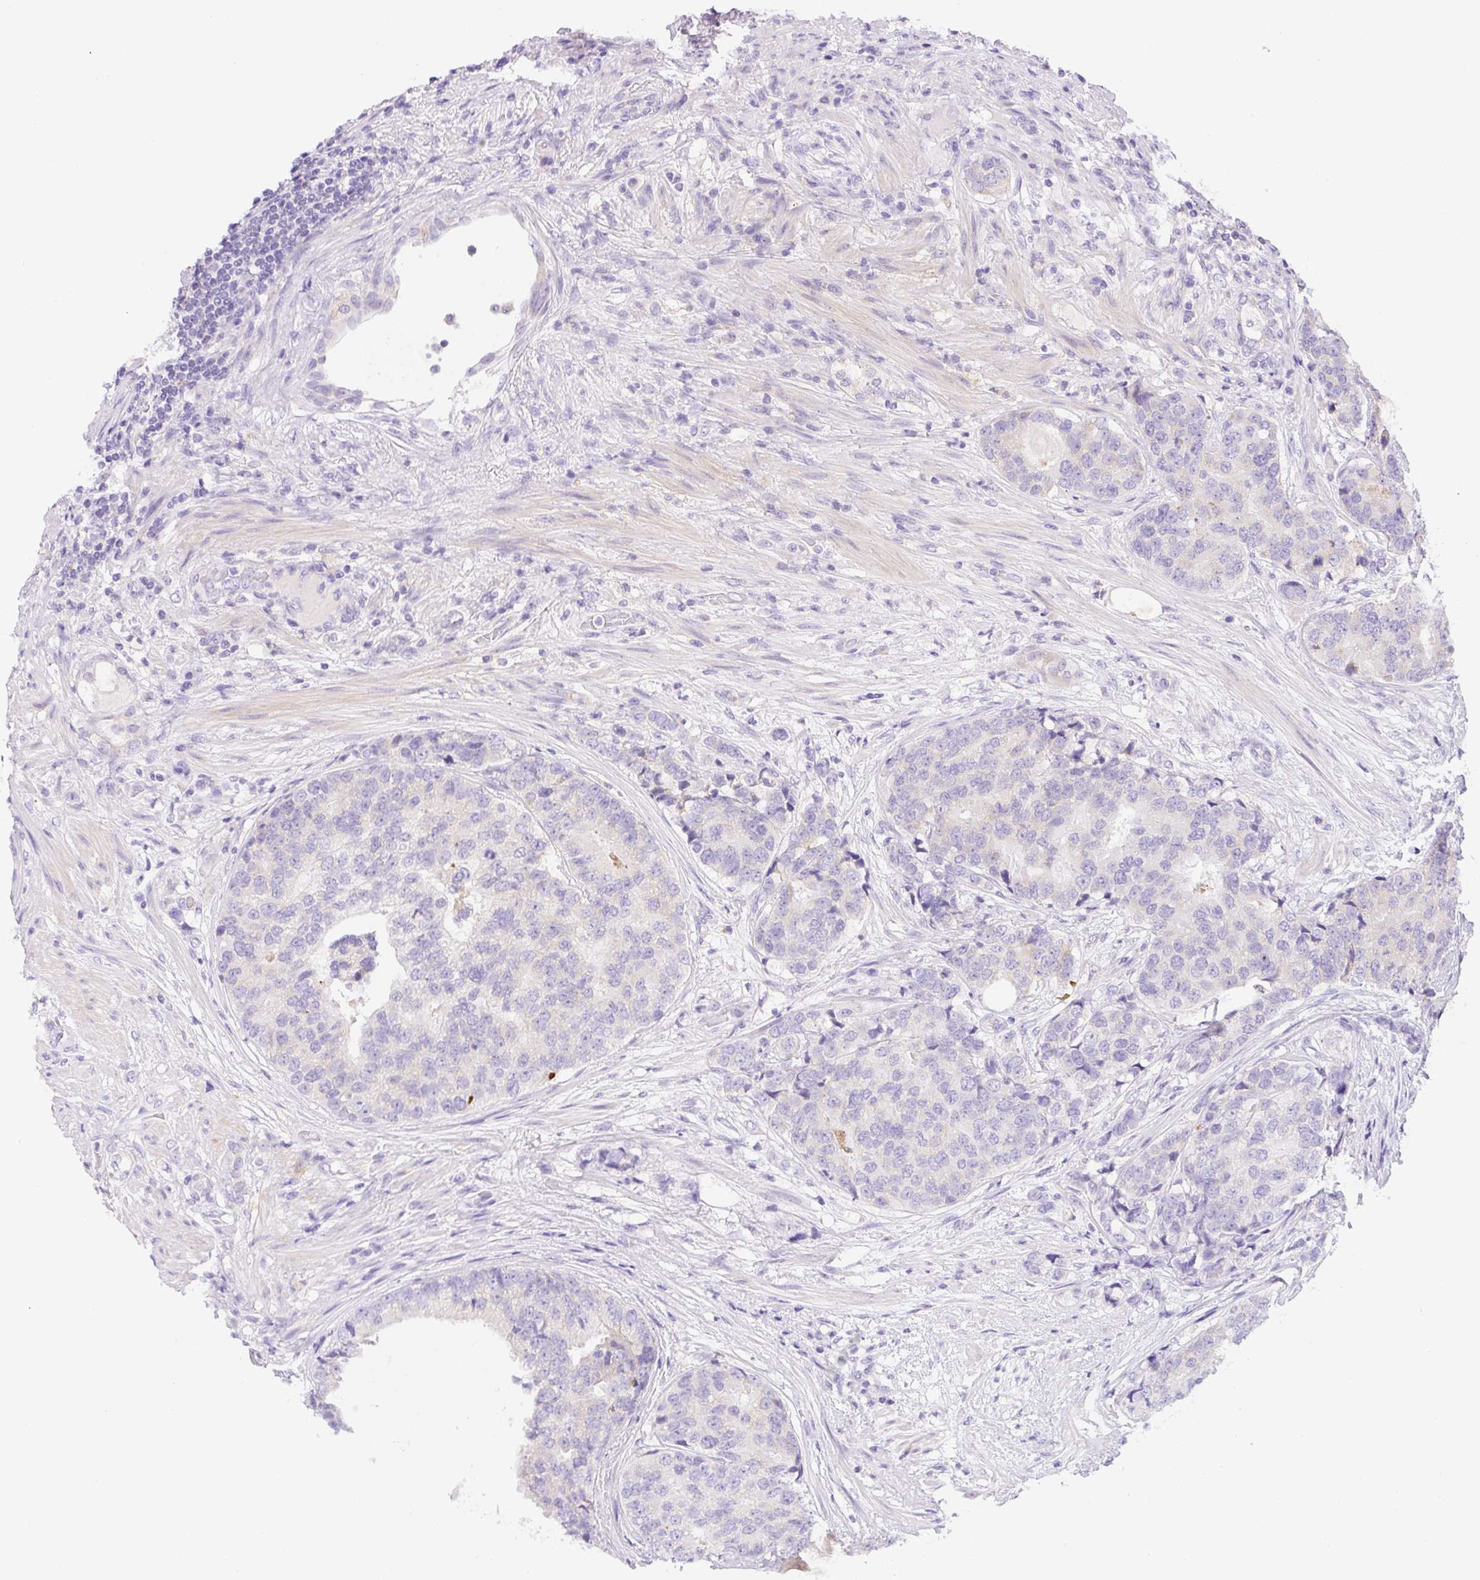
{"staining": {"intensity": "negative", "quantity": "none", "location": "none"}, "tissue": "prostate cancer", "cell_type": "Tumor cells", "image_type": "cancer", "snomed": [{"axis": "morphology", "description": "Adenocarcinoma, High grade"}, {"axis": "topography", "description": "Prostate"}], "caption": "Tumor cells are negative for protein expression in human prostate adenocarcinoma (high-grade). (DAB immunohistochemistry (IHC) with hematoxylin counter stain).", "gene": "NDST3", "patient": {"sex": "male", "age": 68}}